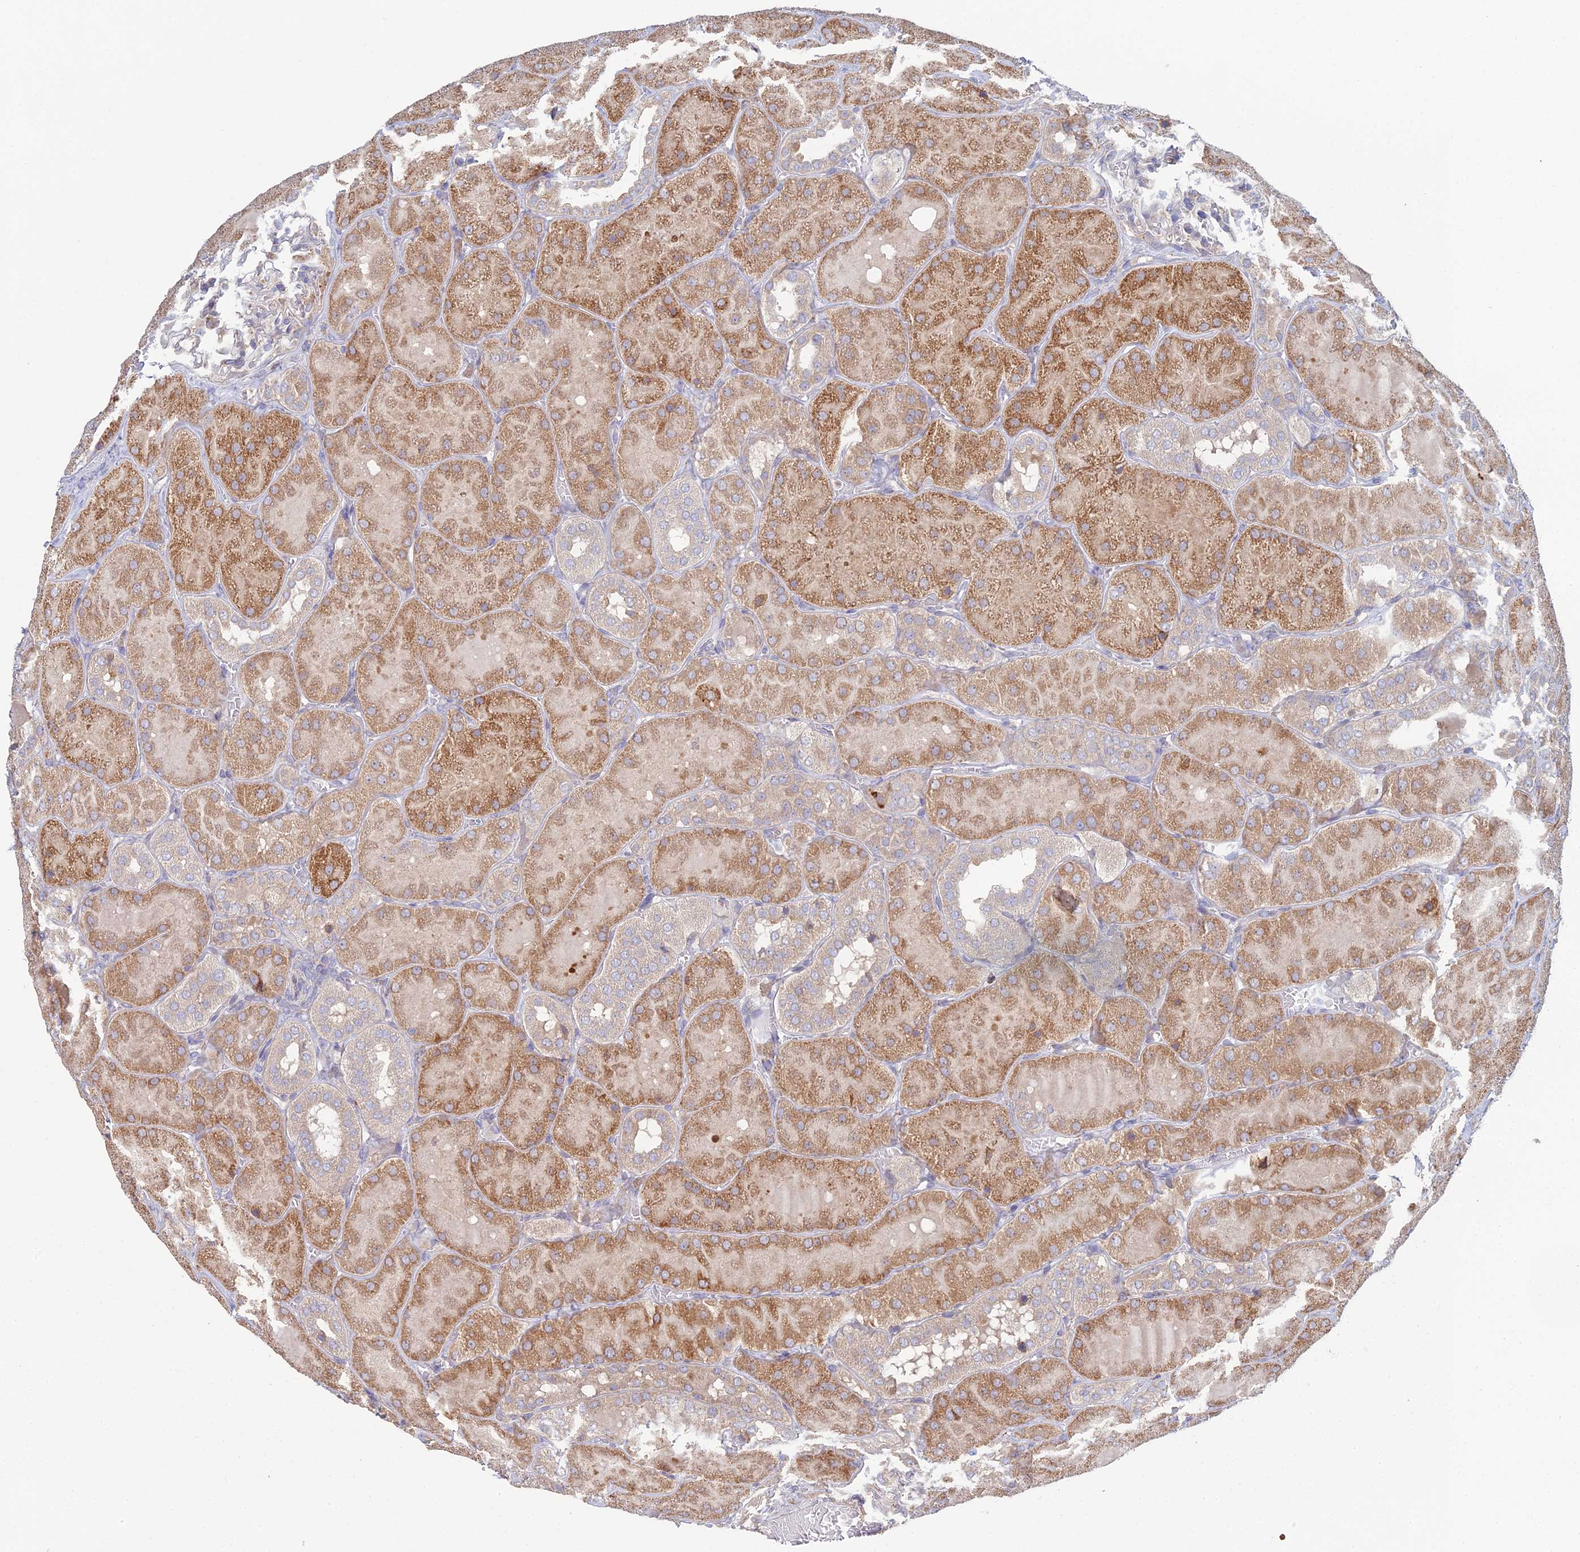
{"staining": {"intensity": "negative", "quantity": "none", "location": "none"}, "tissue": "kidney", "cell_type": "Cells in glomeruli", "image_type": "normal", "snomed": [{"axis": "morphology", "description": "Normal tissue, NOS"}, {"axis": "topography", "description": "Kidney"}], "caption": "Immunohistochemistry (IHC) histopathology image of benign kidney: kidney stained with DAB (3,3'-diaminobenzidine) demonstrates no significant protein staining in cells in glomeruli. Nuclei are stained in blue.", "gene": "TRAPPC6A", "patient": {"sex": "male", "age": 28}}